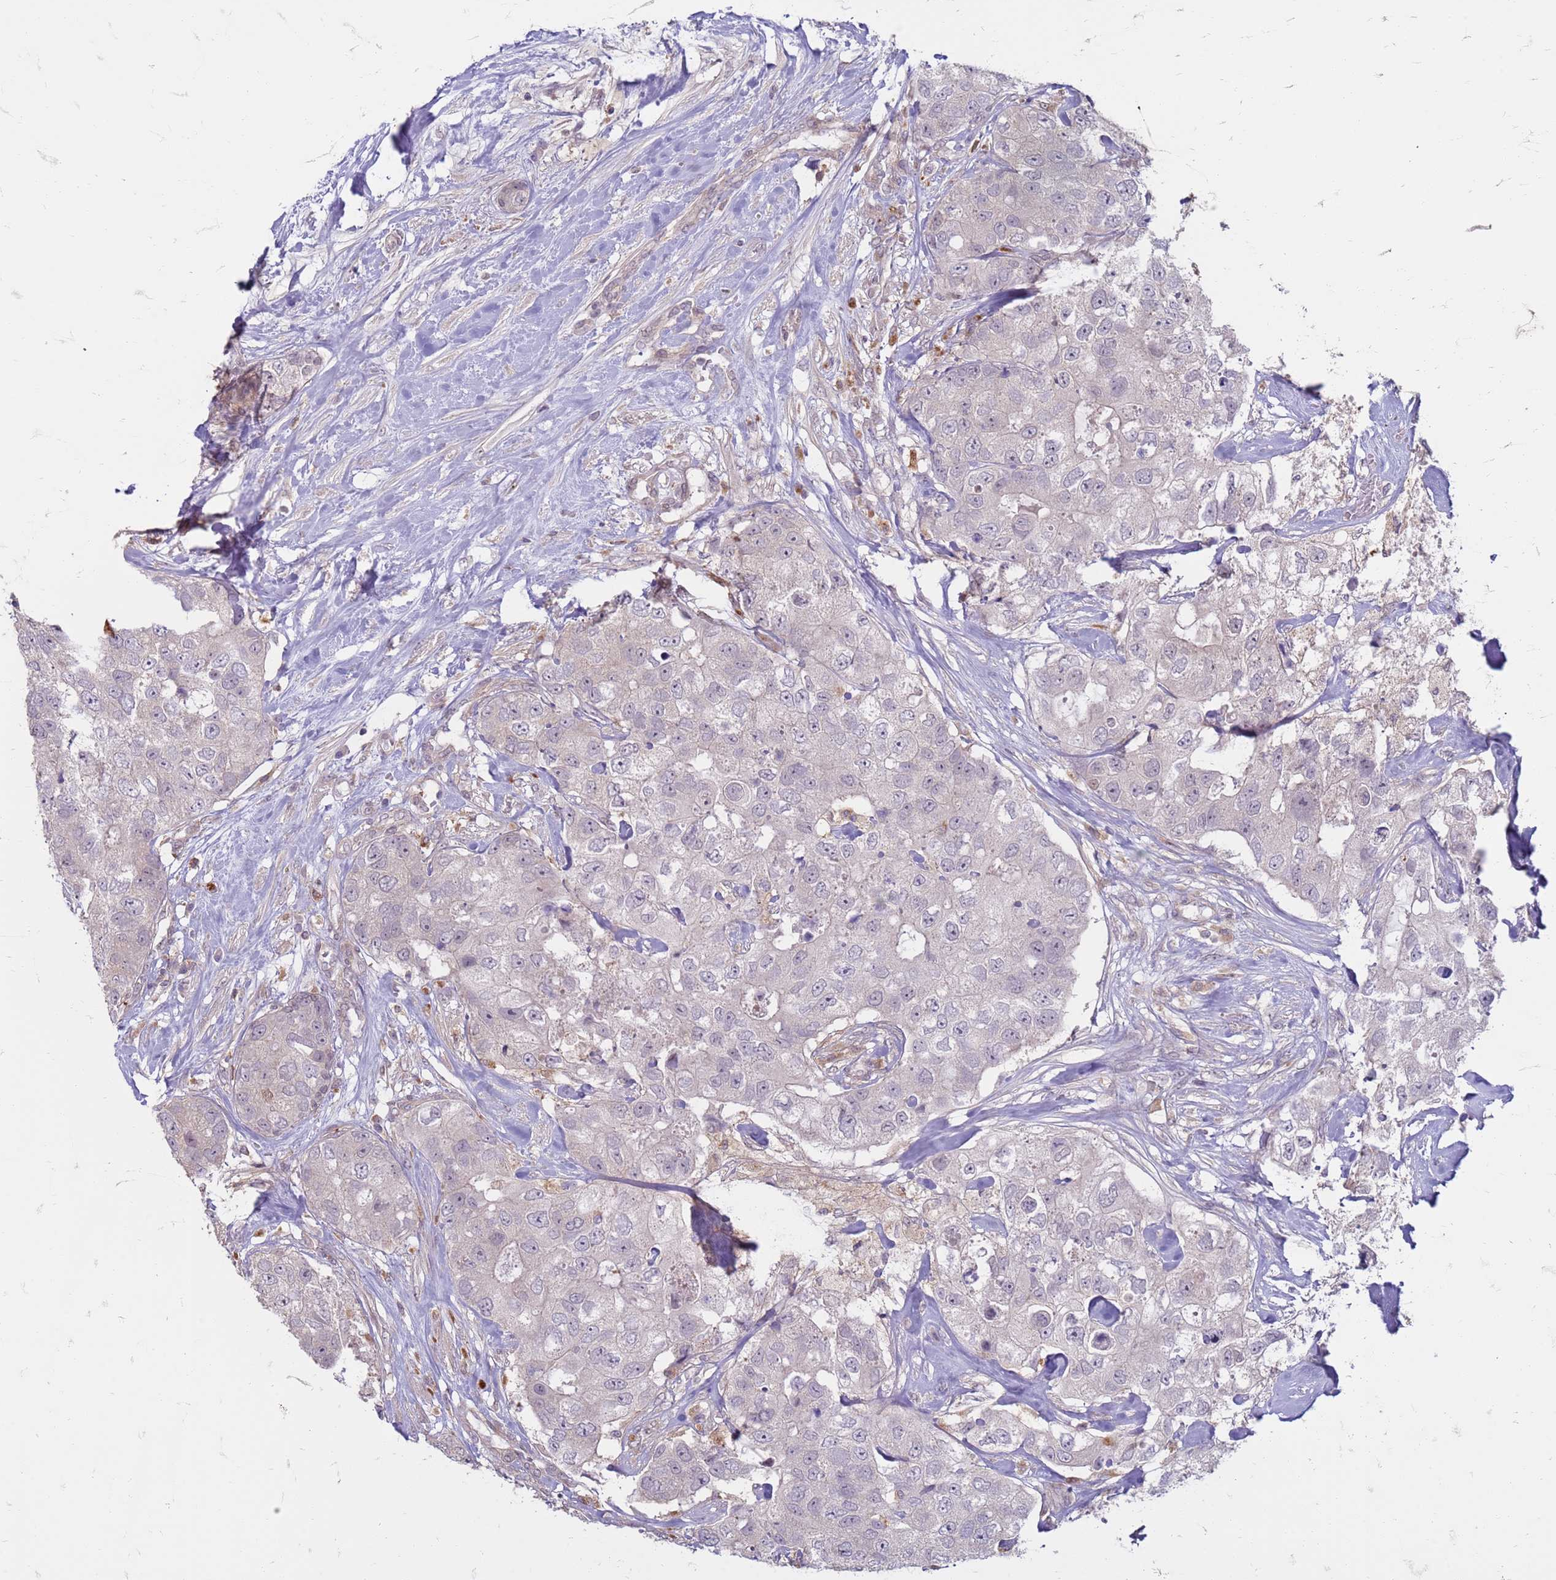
{"staining": {"intensity": "negative", "quantity": "none", "location": "none"}, "tissue": "breast cancer", "cell_type": "Tumor cells", "image_type": "cancer", "snomed": [{"axis": "morphology", "description": "Duct carcinoma"}, {"axis": "topography", "description": "Breast"}], "caption": "DAB (3,3'-diaminobenzidine) immunohistochemical staining of breast infiltrating ductal carcinoma exhibits no significant positivity in tumor cells.", "gene": "SLC15A3", "patient": {"sex": "female", "age": 62}}